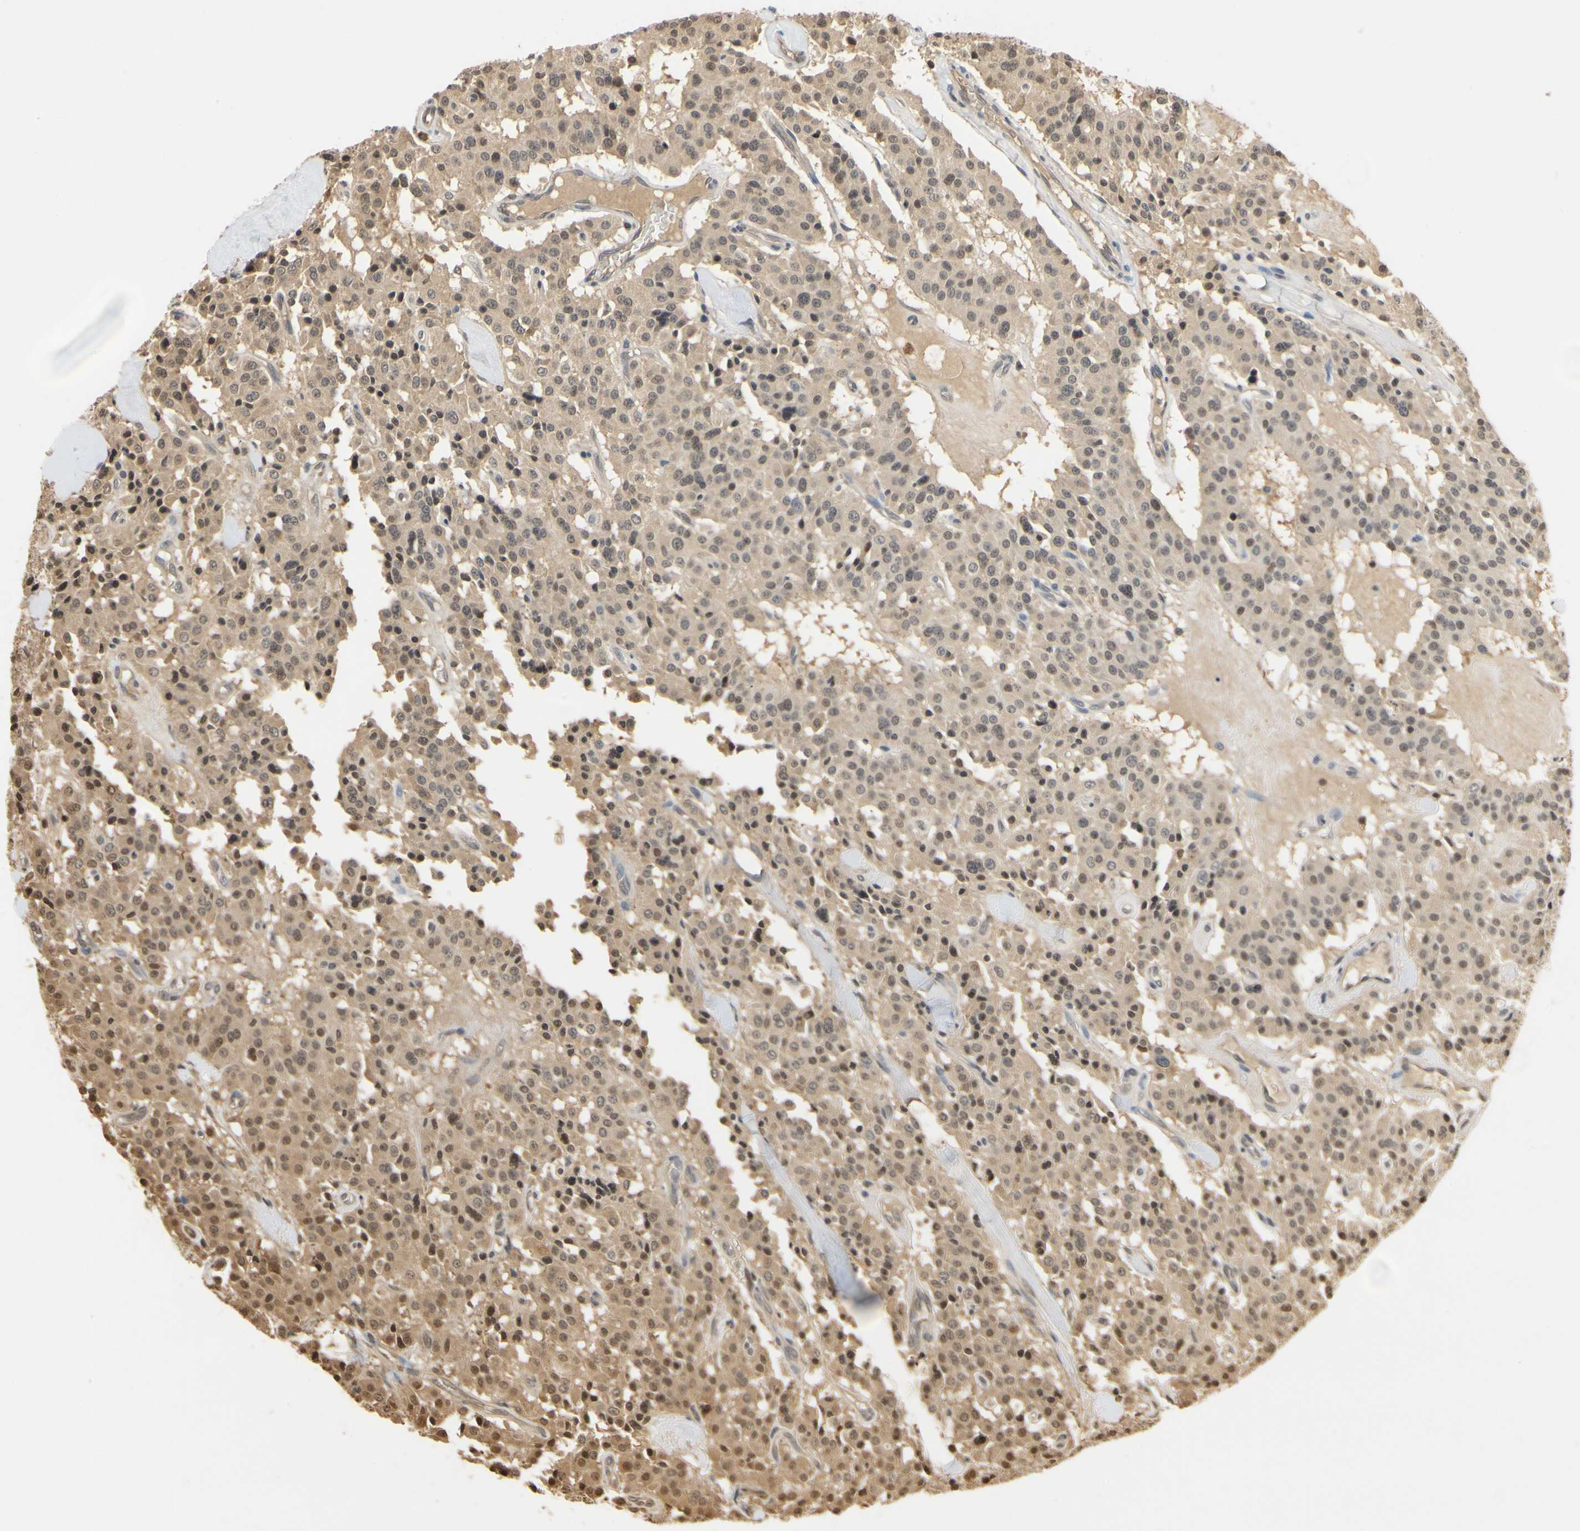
{"staining": {"intensity": "weak", "quantity": ">75%", "location": "cytoplasmic/membranous"}, "tissue": "carcinoid", "cell_type": "Tumor cells", "image_type": "cancer", "snomed": [{"axis": "morphology", "description": "Carcinoid, malignant, NOS"}, {"axis": "topography", "description": "Lung"}], "caption": "Immunohistochemical staining of human carcinoid reveals weak cytoplasmic/membranous protein positivity in approximately >75% of tumor cells. Using DAB (3,3'-diaminobenzidine) (brown) and hematoxylin (blue) stains, captured at high magnification using brightfield microscopy.", "gene": "SOD1", "patient": {"sex": "male", "age": 30}}